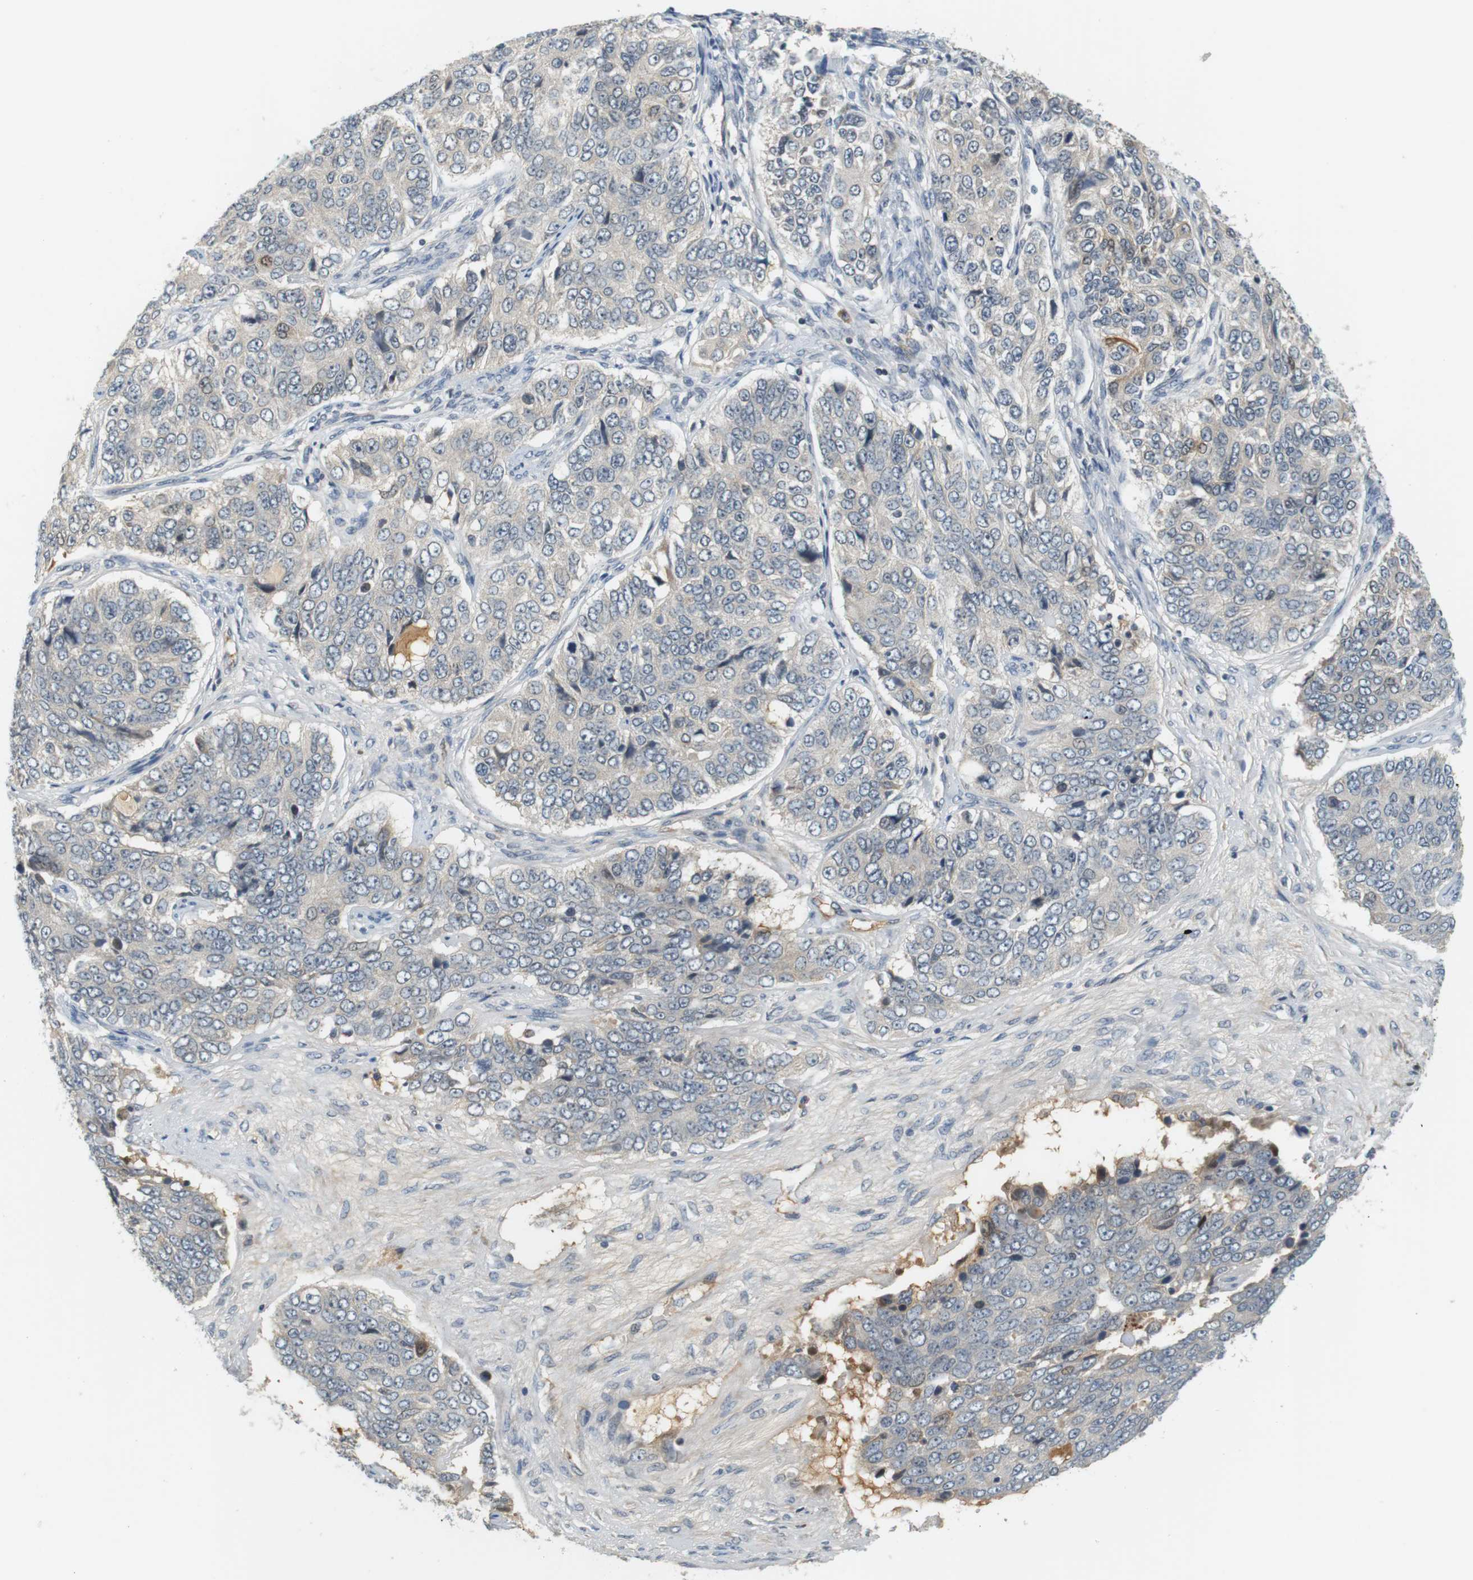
{"staining": {"intensity": "negative", "quantity": "none", "location": "none"}, "tissue": "ovarian cancer", "cell_type": "Tumor cells", "image_type": "cancer", "snomed": [{"axis": "morphology", "description": "Carcinoma, endometroid"}, {"axis": "topography", "description": "Ovary"}], "caption": "There is no significant staining in tumor cells of ovarian cancer (endometroid carcinoma).", "gene": "WNT7A", "patient": {"sex": "female", "age": 51}}